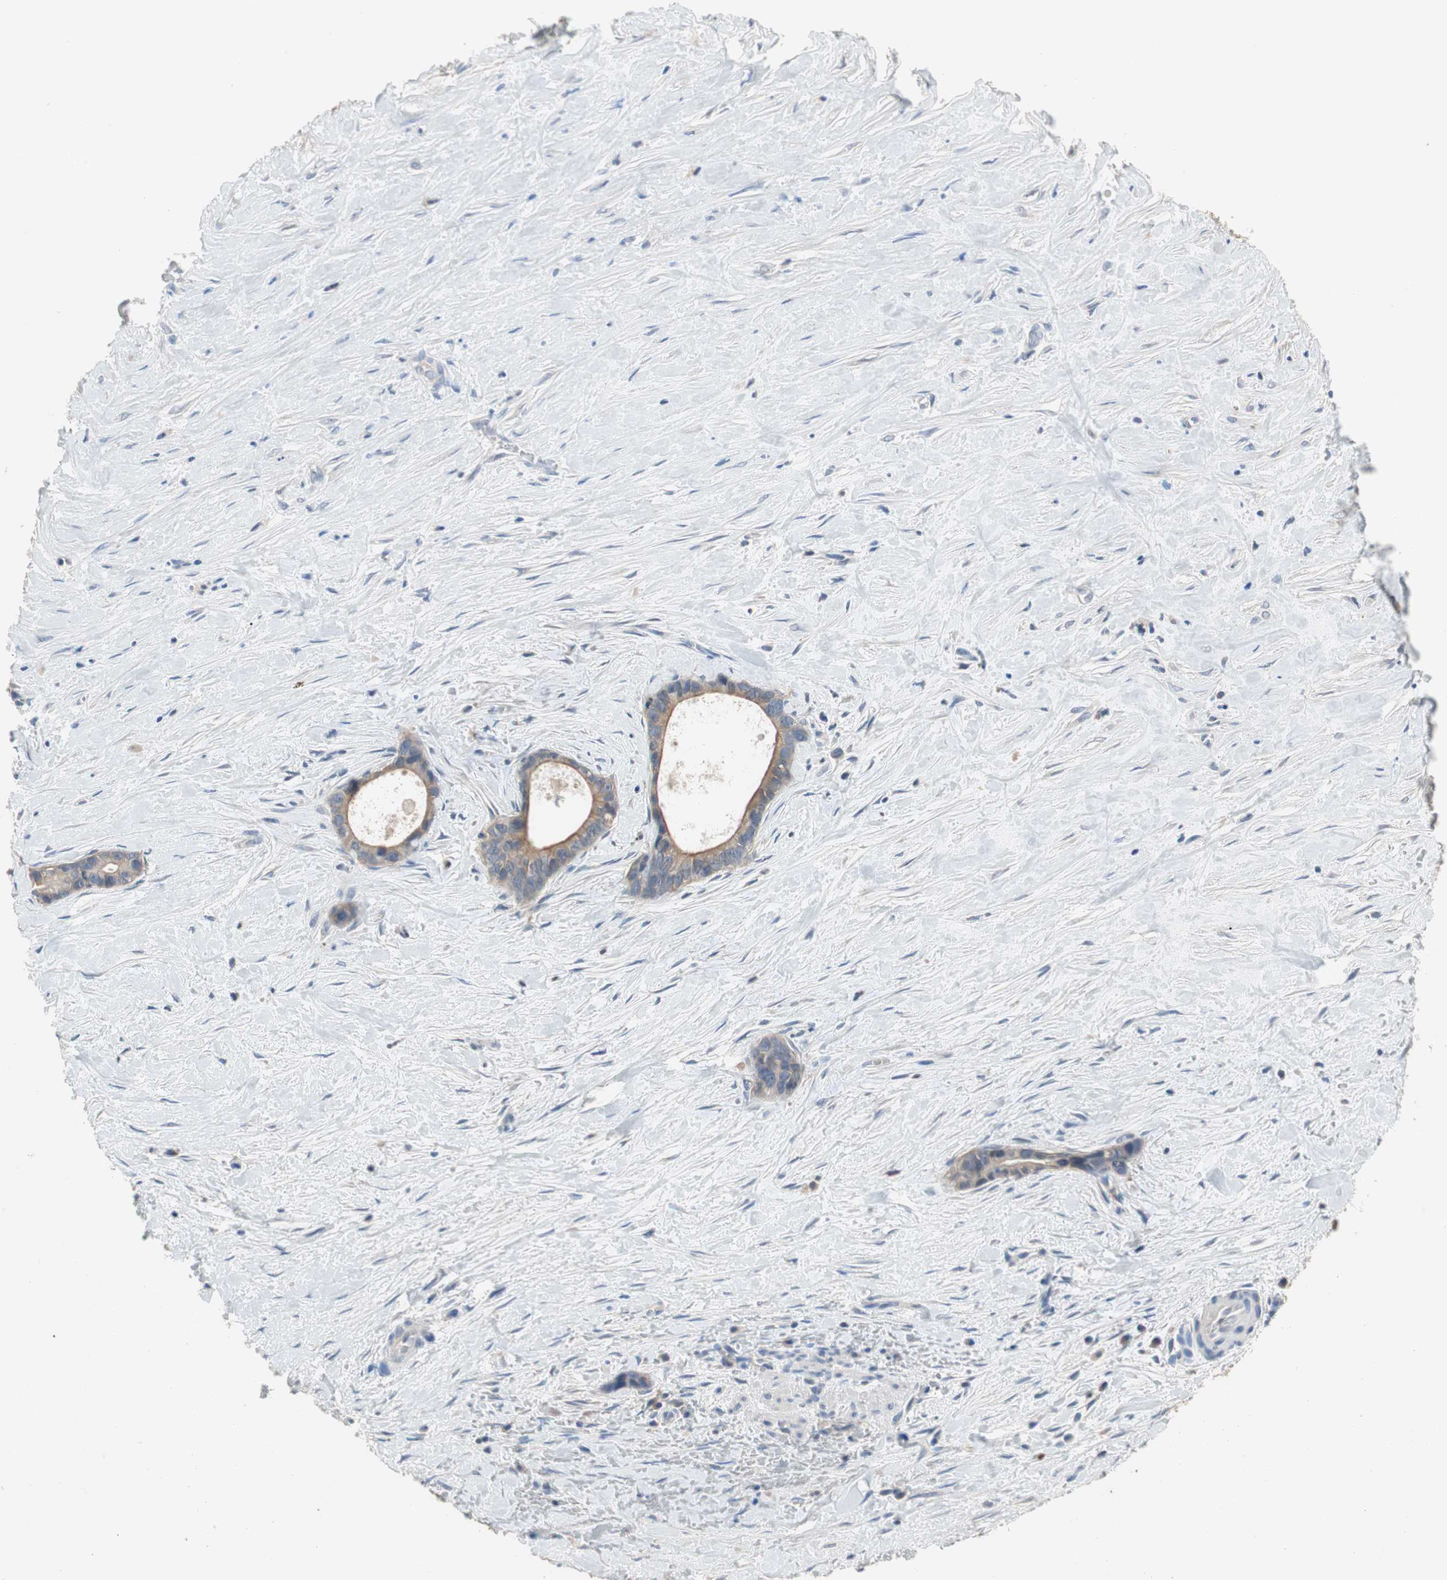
{"staining": {"intensity": "moderate", "quantity": ">75%", "location": "cytoplasmic/membranous"}, "tissue": "liver cancer", "cell_type": "Tumor cells", "image_type": "cancer", "snomed": [{"axis": "morphology", "description": "Cholangiocarcinoma"}, {"axis": "topography", "description": "Liver"}], "caption": "Tumor cells reveal medium levels of moderate cytoplasmic/membranous staining in approximately >75% of cells in human cholangiocarcinoma (liver).", "gene": "ADAP1", "patient": {"sex": "female", "age": 55}}